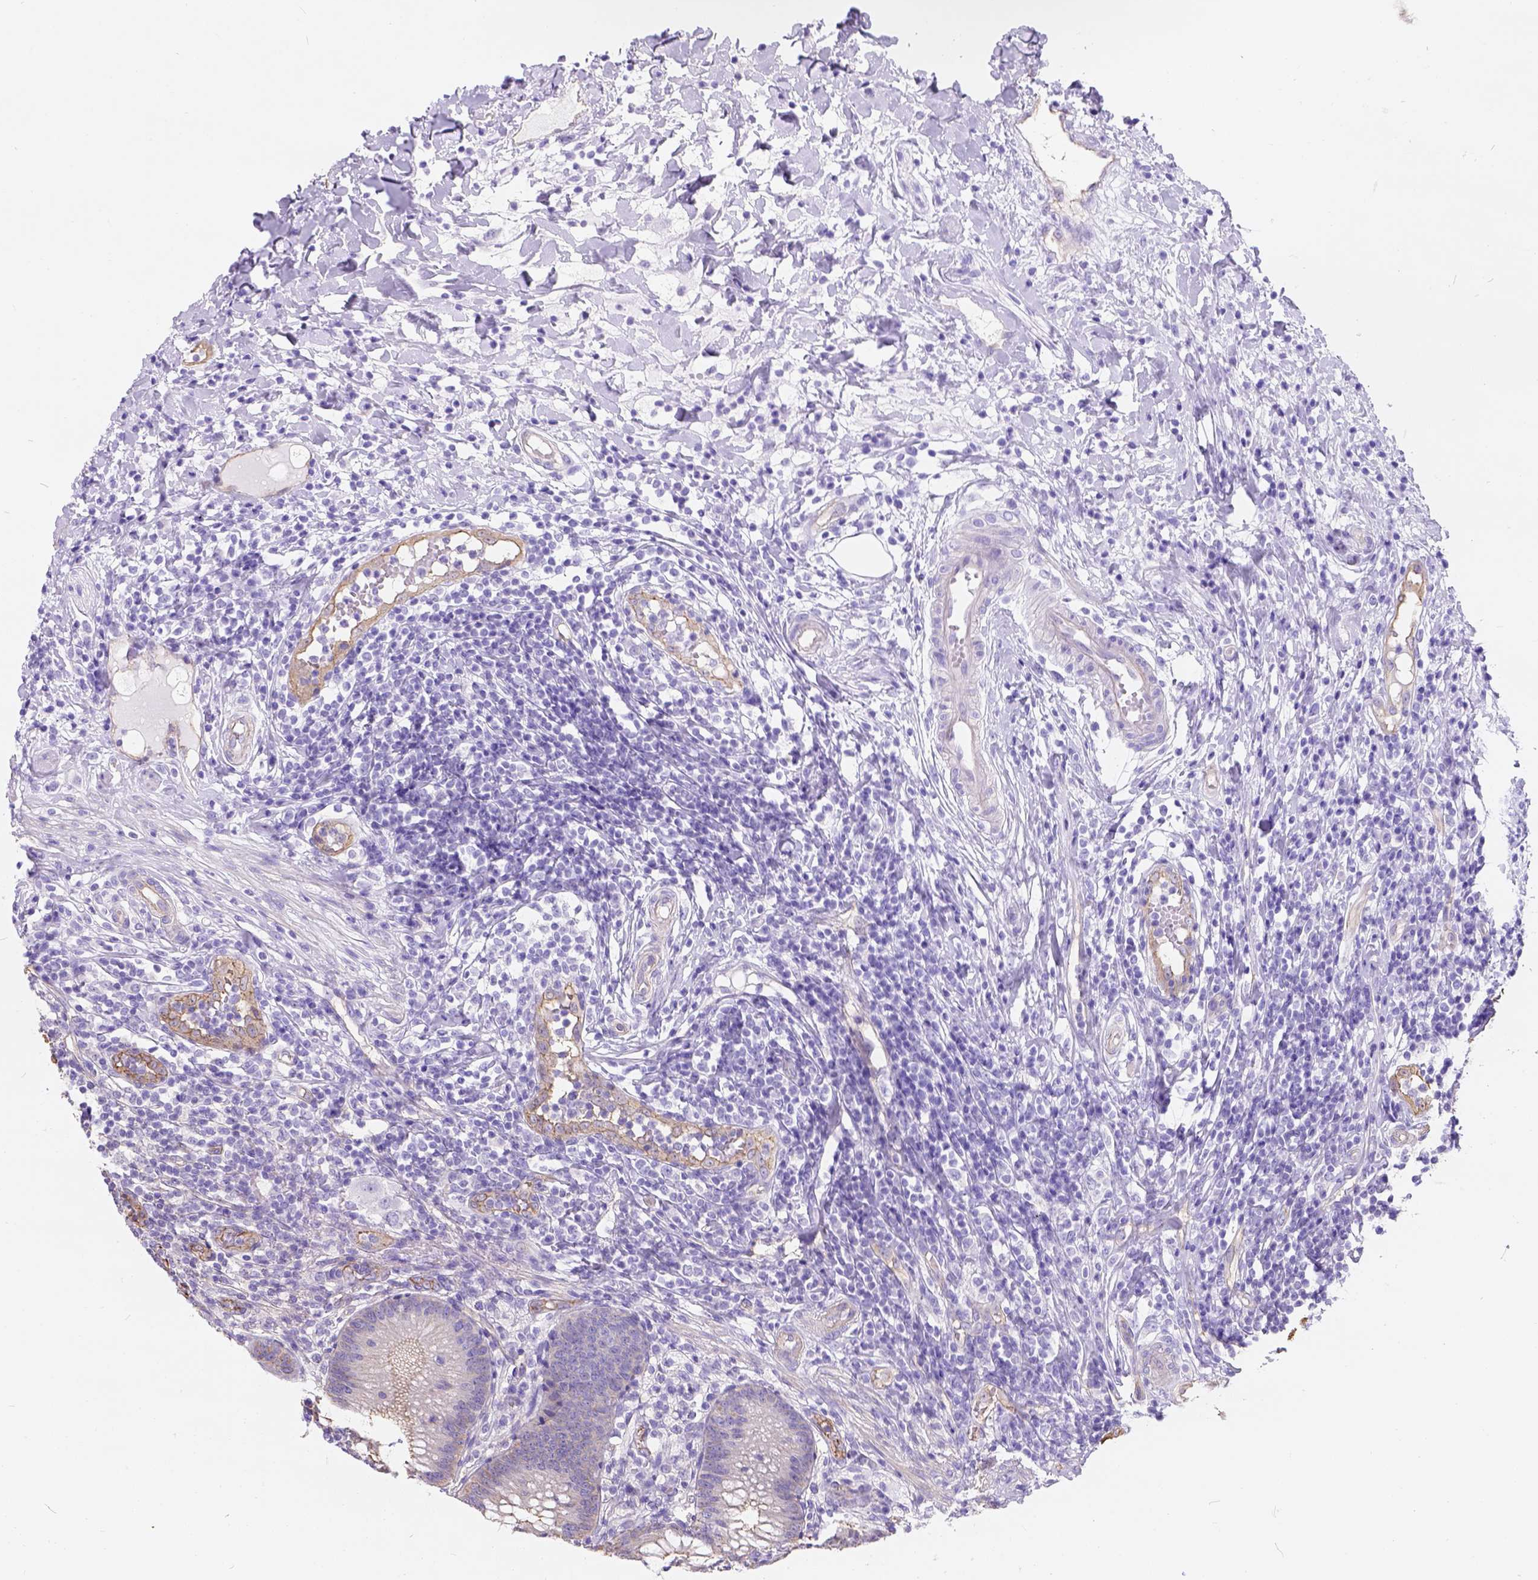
{"staining": {"intensity": "moderate", "quantity": "<25%", "location": "cytoplasmic/membranous"}, "tissue": "appendix", "cell_type": "Glandular cells", "image_type": "normal", "snomed": [{"axis": "morphology", "description": "Normal tissue, NOS"}, {"axis": "morphology", "description": "Inflammation, NOS"}, {"axis": "topography", "description": "Appendix"}], "caption": "Appendix stained with immunohistochemistry (IHC) demonstrates moderate cytoplasmic/membranous positivity in approximately <25% of glandular cells. (IHC, brightfield microscopy, high magnification).", "gene": "PHF7", "patient": {"sex": "male", "age": 16}}